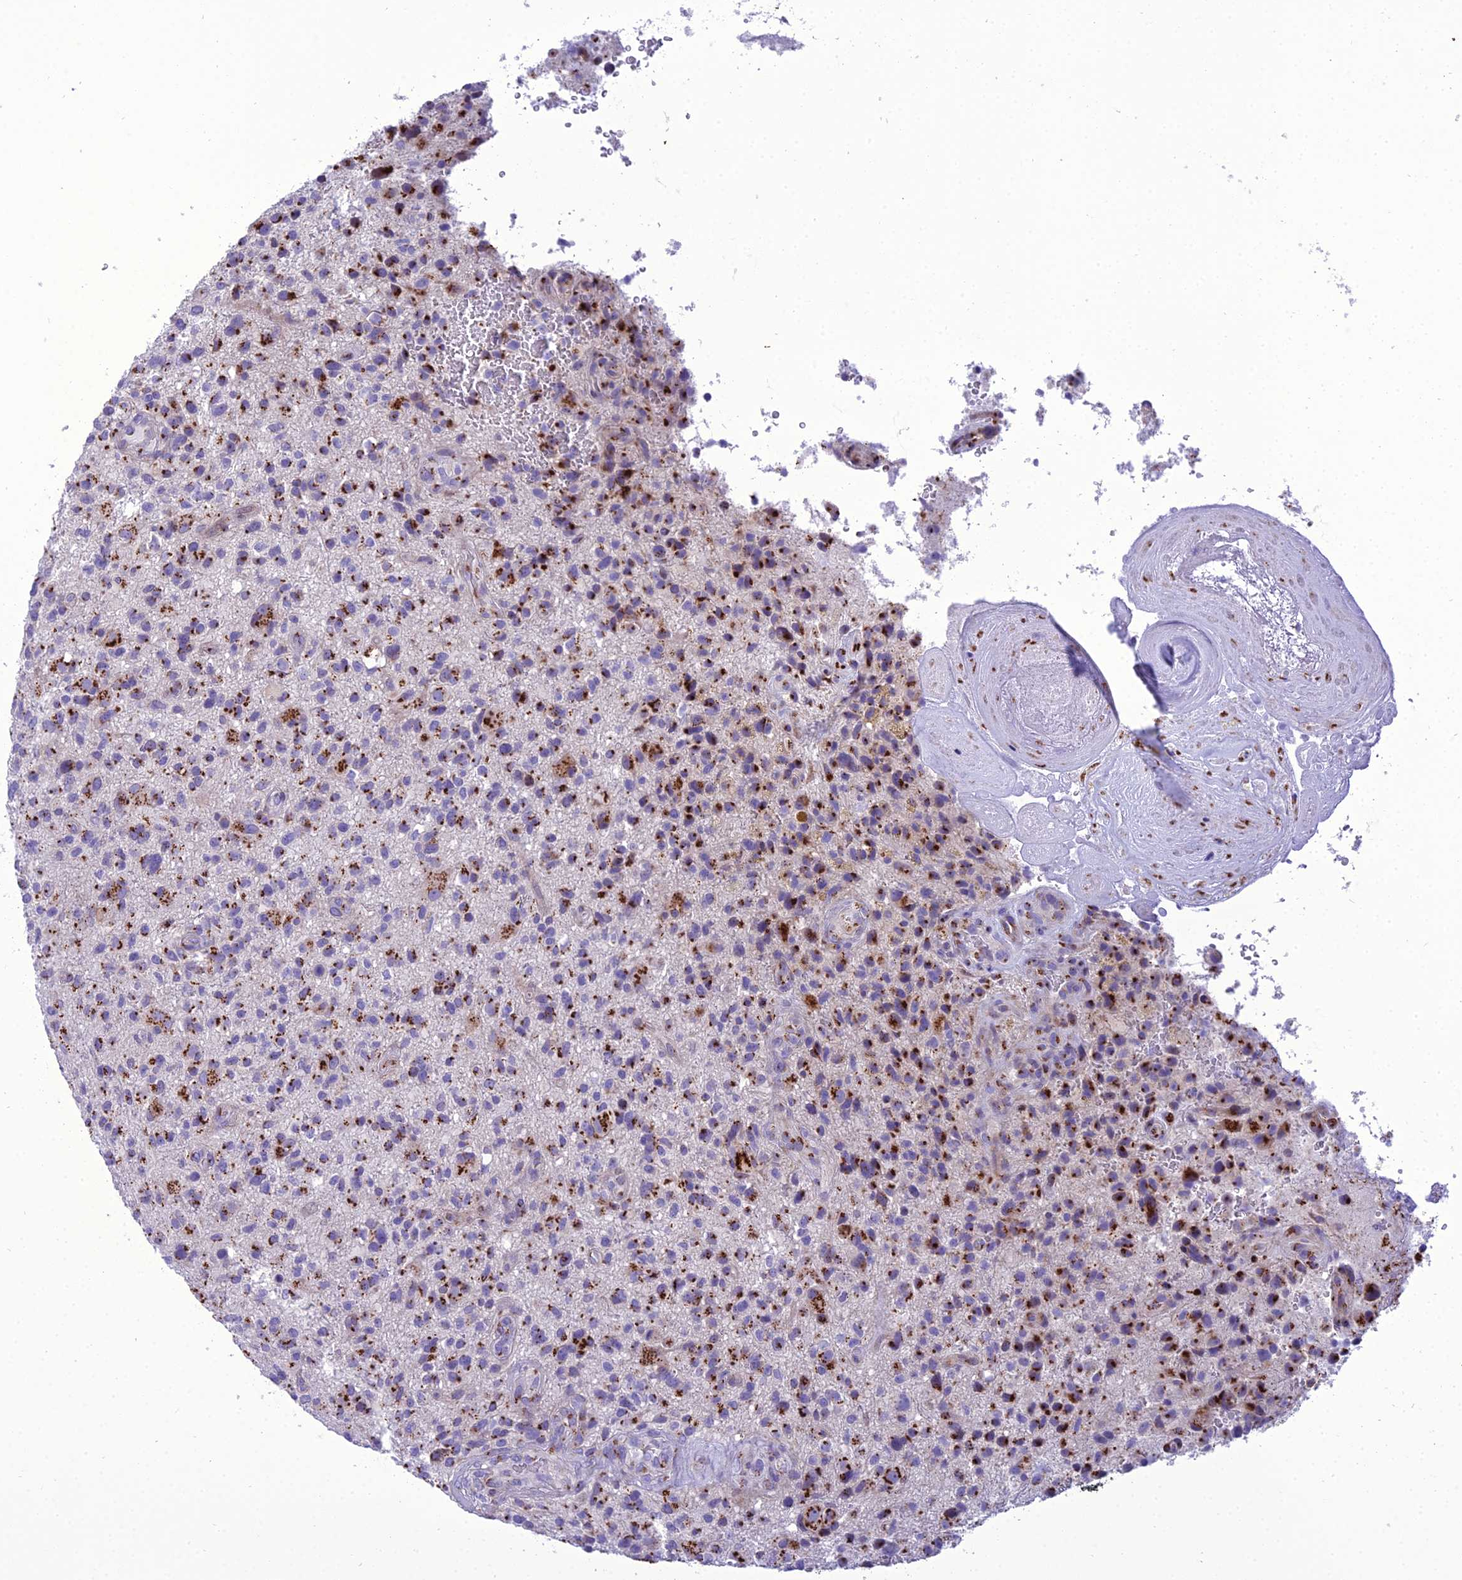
{"staining": {"intensity": "strong", "quantity": ">75%", "location": "cytoplasmic/membranous"}, "tissue": "glioma", "cell_type": "Tumor cells", "image_type": "cancer", "snomed": [{"axis": "morphology", "description": "Glioma, malignant, High grade"}, {"axis": "topography", "description": "Brain"}], "caption": "Human malignant high-grade glioma stained with a brown dye demonstrates strong cytoplasmic/membranous positive staining in approximately >75% of tumor cells.", "gene": "GOLM2", "patient": {"sex": "male", "age": 47}}